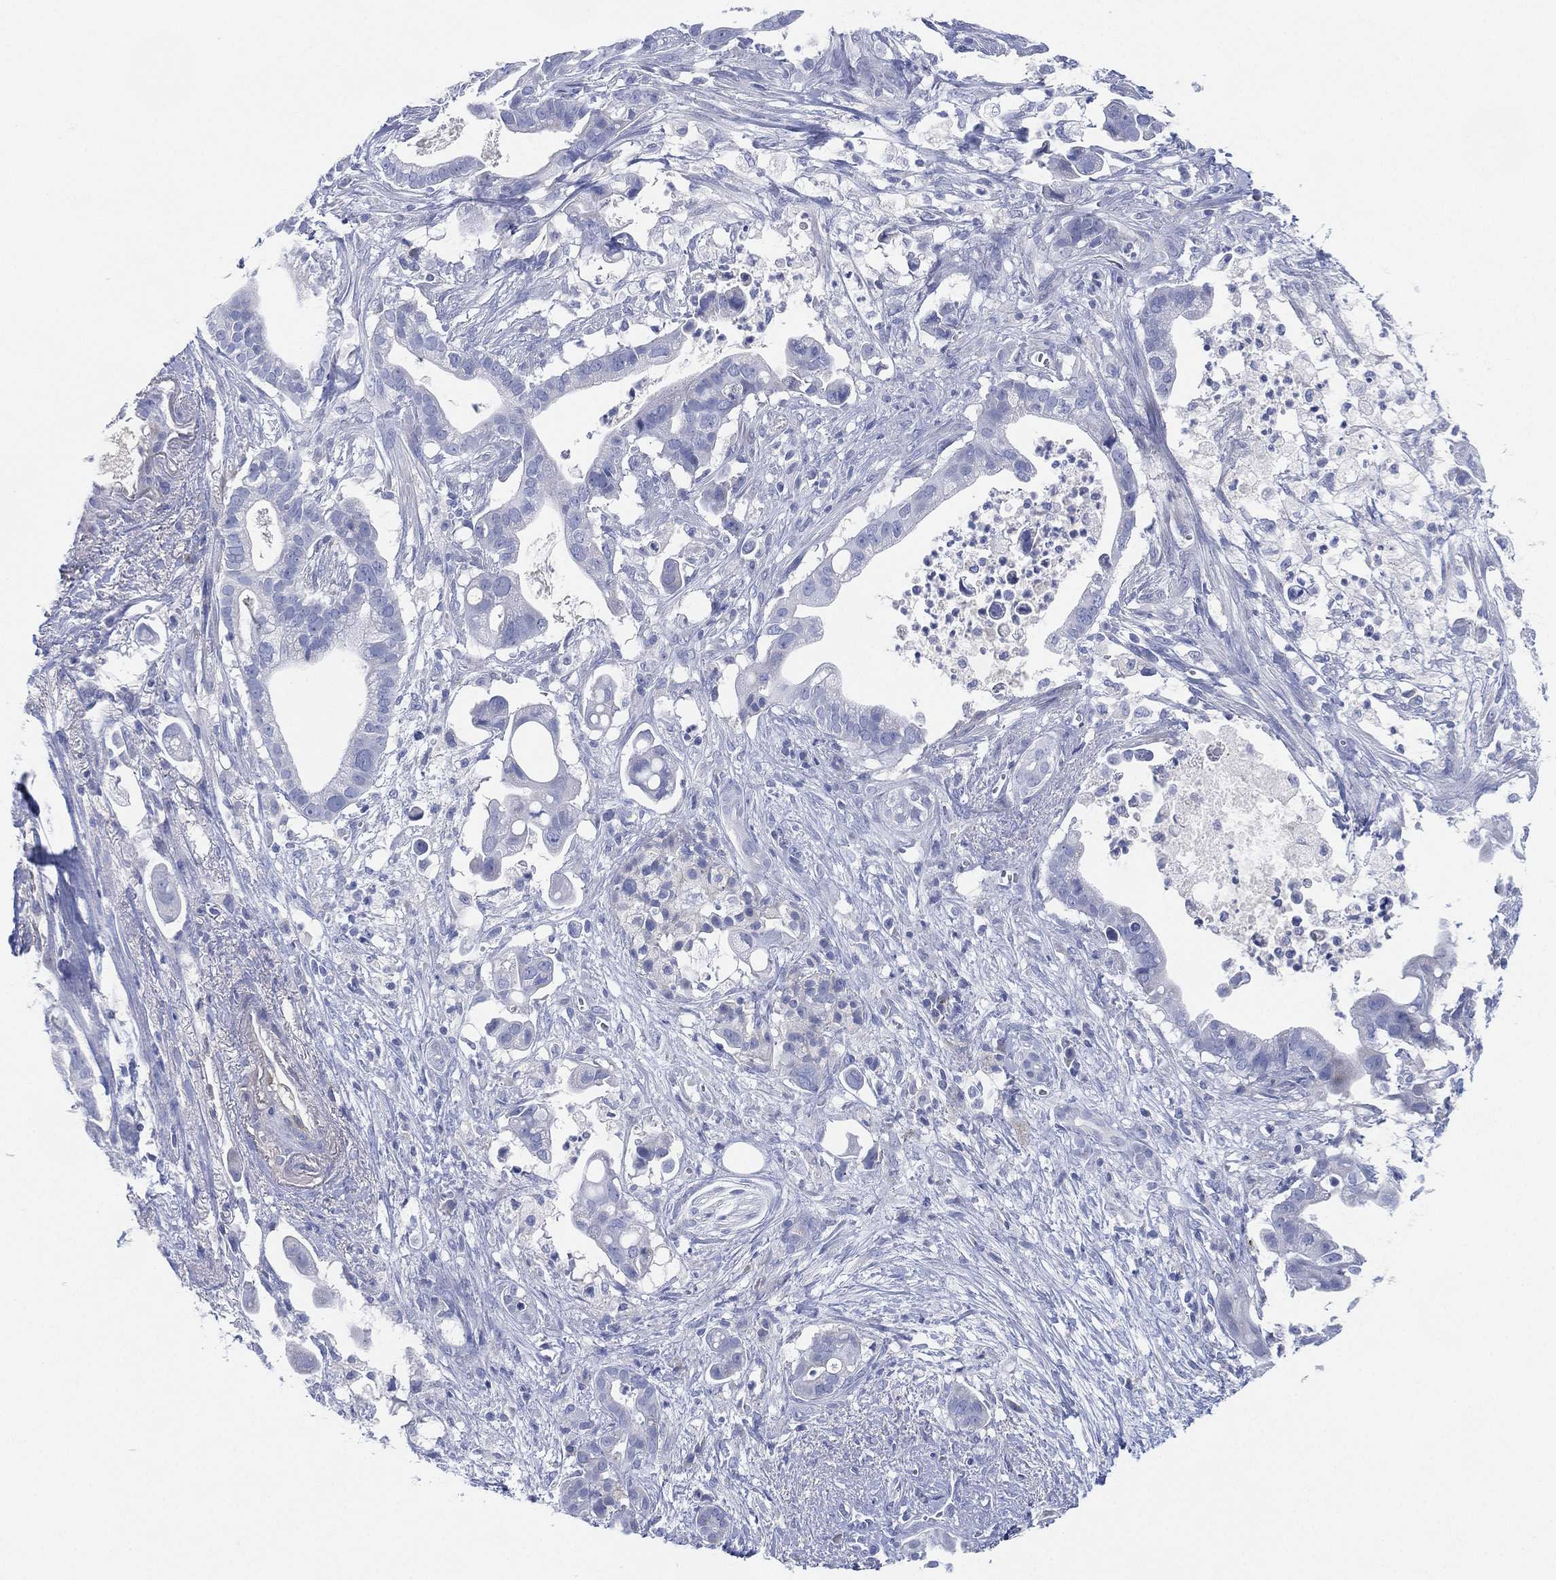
{"staining": {"intensity": "negative", "quantity": "none", "location": "none"}, "tissue": "pancreatic cancer", "cell_type": "Tumor cells", "image_type": "cancer", "snomed": [{"axis": "morphology", "description": "Adenocarcinoma, NOS"}, {"axis": "topography", "description": "Pancreas"}], "caption": "High magnification brightfield microscopy of pancreatic cancer stained with DAB (brown) and counterstained with hematoxylin (blue): tumor cells show no significant positivity. Brightfield microscopy of immunohistochemistry (IHC) stained with DAB (brown) and hematoxylin (blue), captured at high magnification.", "gene": "ADAD2", "patient": {"sex": "male", "age": 61}}